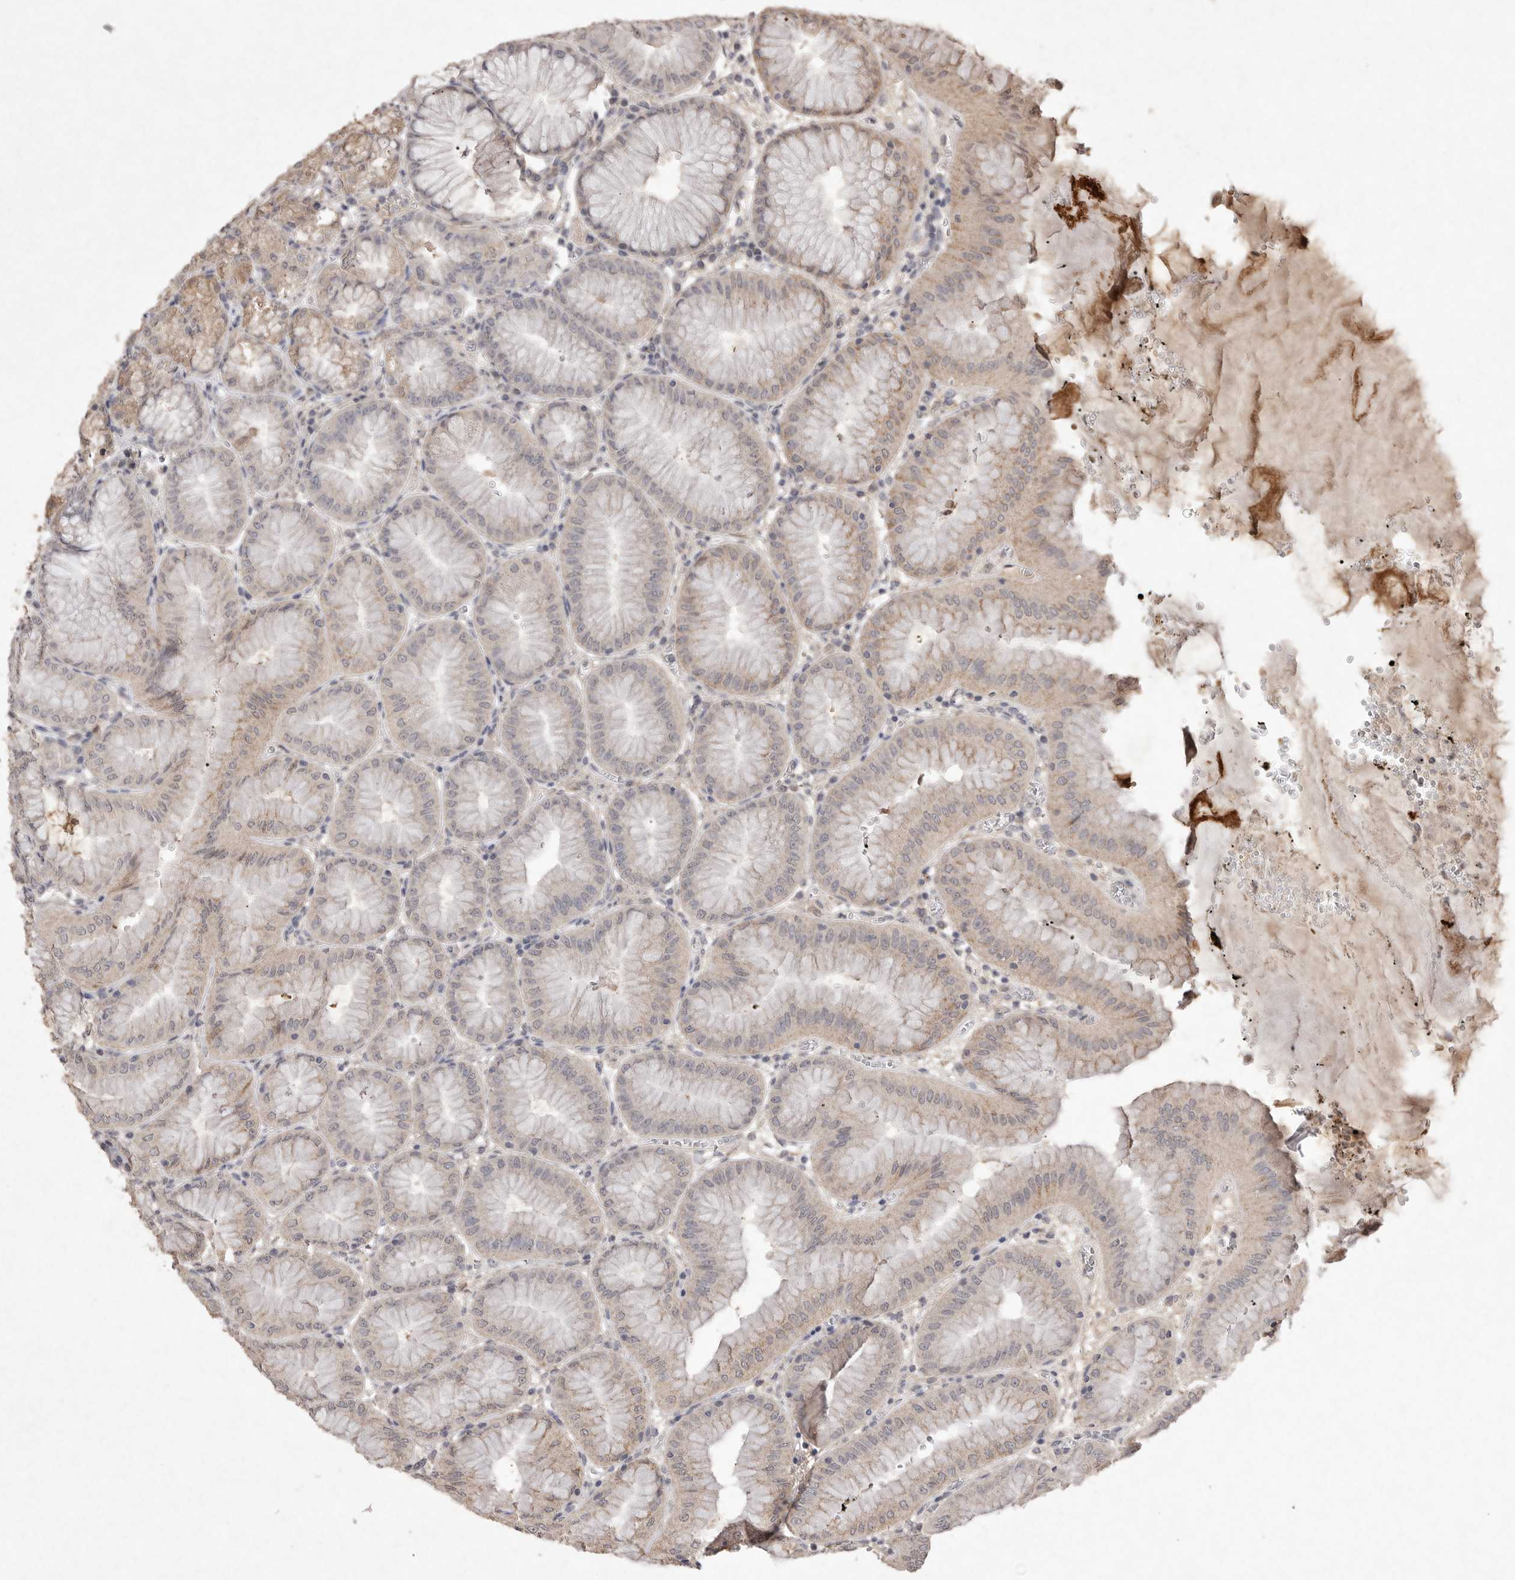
{"staining": {"intensity": "weak", "quantity": "25%-75%", "location": "cytoplasmic/membranous"}, "tissue": "stomach", "cell_type": "Glandular cells", "image_type": "normal", "snomed": [{"axis": "morphology", "description": "Normal tissue, NOS"}, {"axis": "topography", "description": "Stomach, lower"}], "caption": "Immunohistochemical staining of unremarkable stomach demonstrates low levels of weak cytoplasmic/membranous staining in about 25%-75% of glandular cells. The staining was performed using DAB to visualize the protein expression in brown, while the nuclei were stained in blue with hematoxylin (Magnification: 20x).", "gene": "APLNR", "patient": {"sex": "male", "age": 71}}